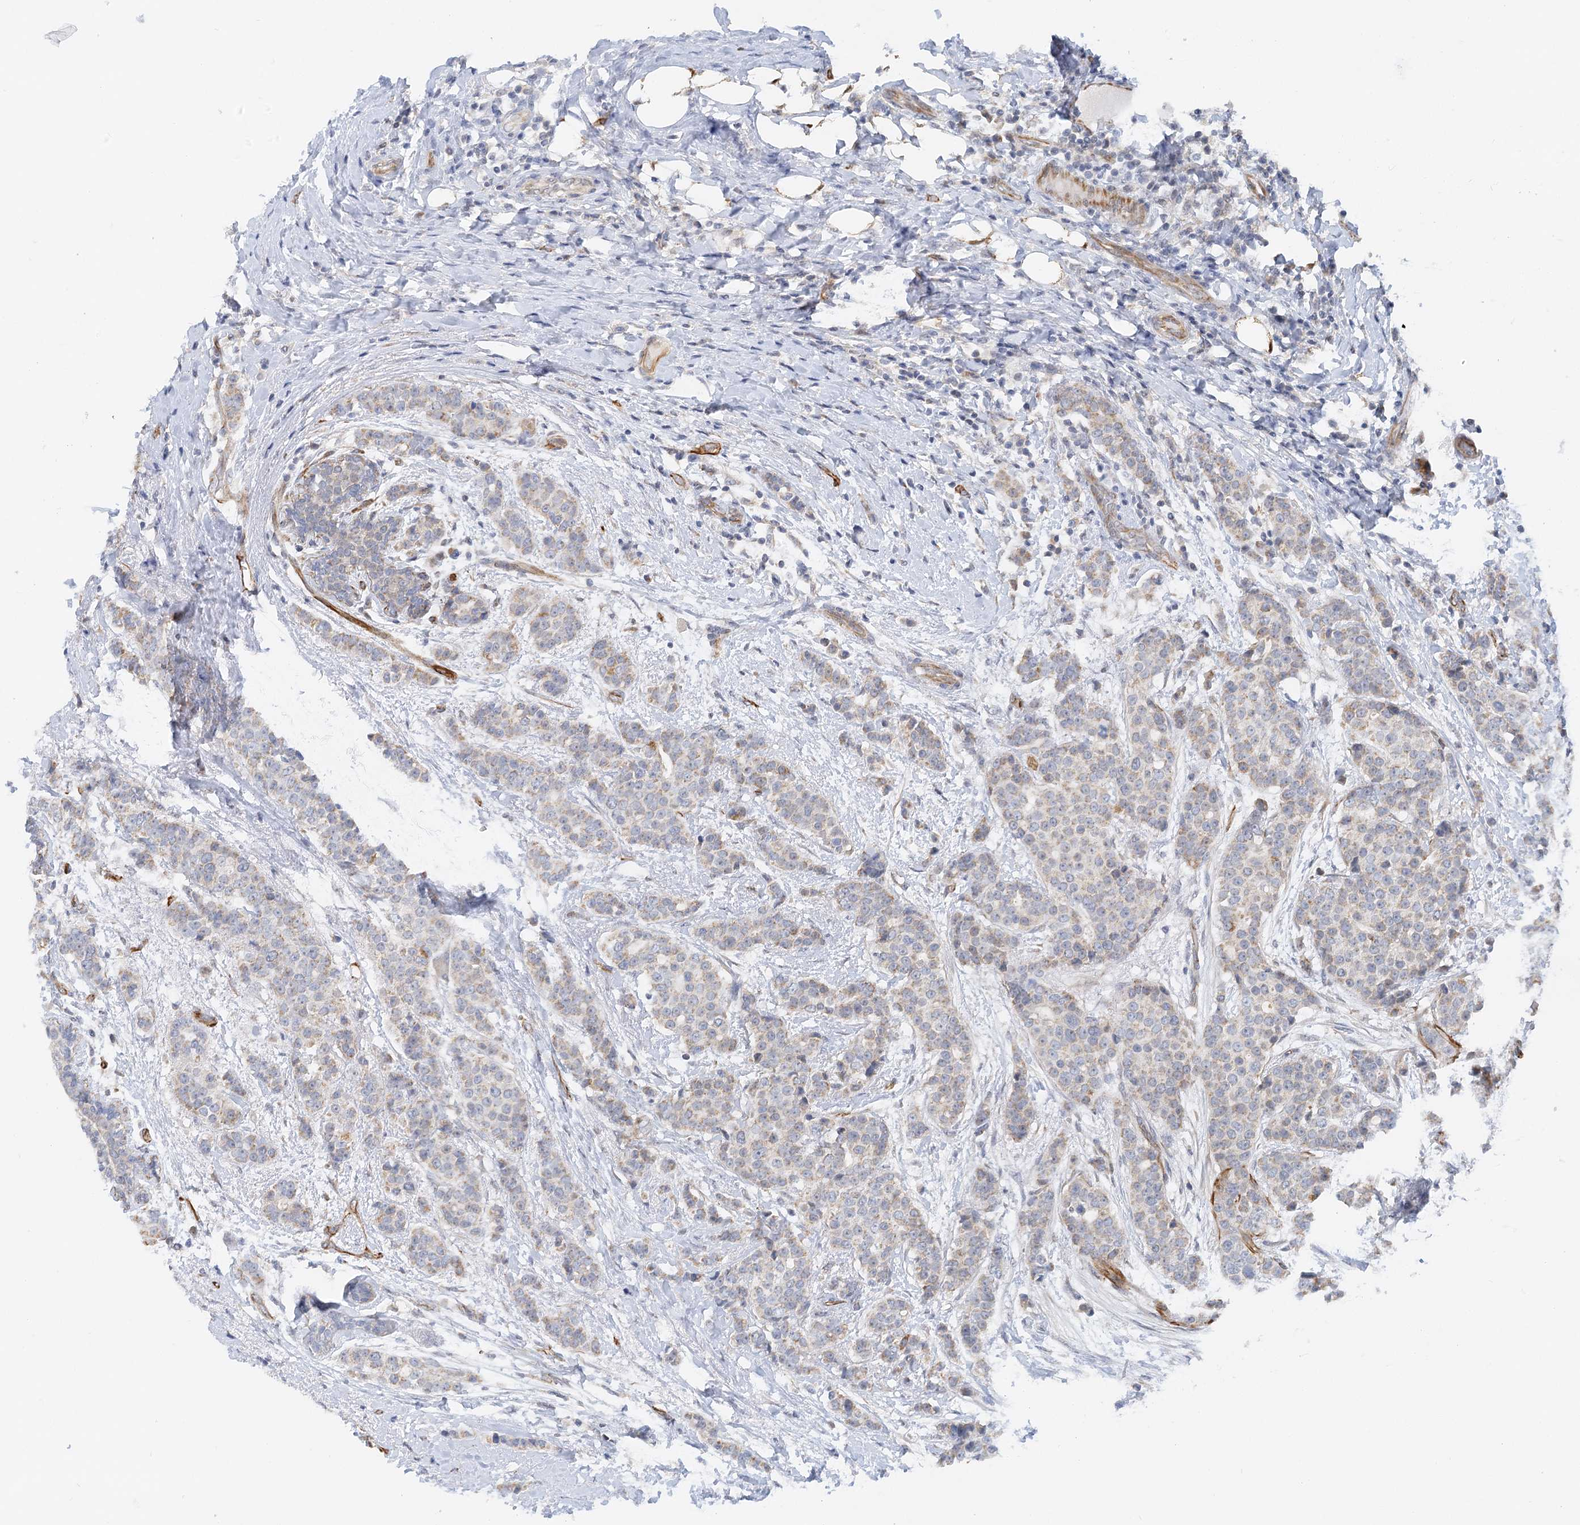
{"staining": {"intensity": "weak", "quantity": "25%-75%", "location": "cytoplasmic/membranous"}, "tissue": "breast cancer", "cell_type": "Tumor cells", "image_type": "cancer", "snomed": [{"axis": "morphology", "description": "Lobular carcinoma"}, {"axis": "topography", "description": "Breast"}], "caption": "The histopathology image exhibits staining of breast cancer, revealing weak cytoplasmic/membranous protein expression (brown color) within tumor cells. (IHC, brightfield microscopy, high magnification).", "gene": "NELL2", "patient": {"sex": "female", "age": 51}}